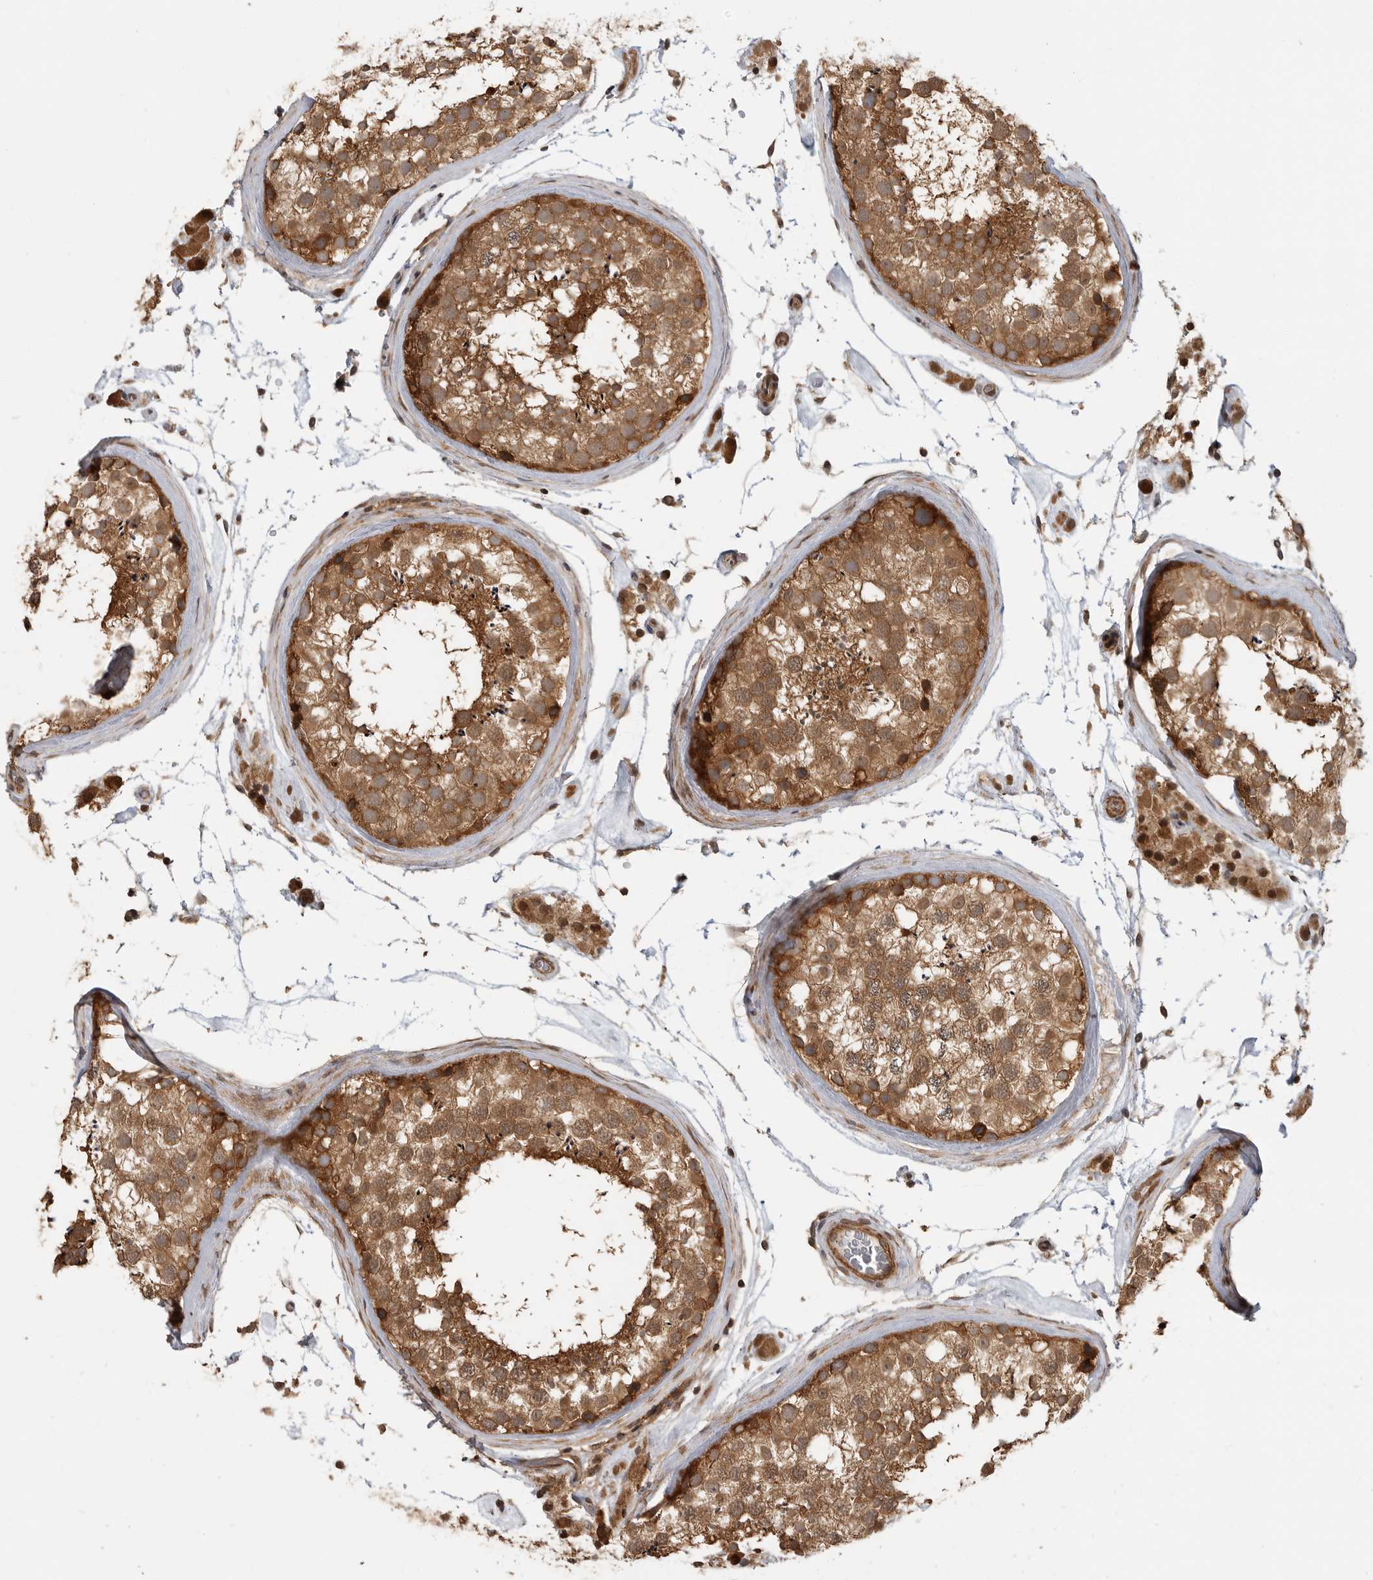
{"staining": {"intensity": "moderate", "quantity": ">75%", "location": "cytoplasmic/membranous,nuclear"}, "tissue": "testis", "cell_type": "Cells in seminiferous ducts", "image_type": "normal", "snomed": [{"axis": "morphology", "description": "Normal tissue, NOS"}, {"axis": "topography", "description": "Testis"}], "caption": "Immunohistochemistry (IHC) micrograph of benign testis: testis stained using IHC demonstrates medium levels of moderate protein expression localized specifically in the cytoplasmic/membranous,nuclear of cells in seminiferous ducts, appearing as a cytoplasmic/membranous,nuclear brown color.", "gene": "ERN1", "patient": {"sex": "male", "age": 46}}